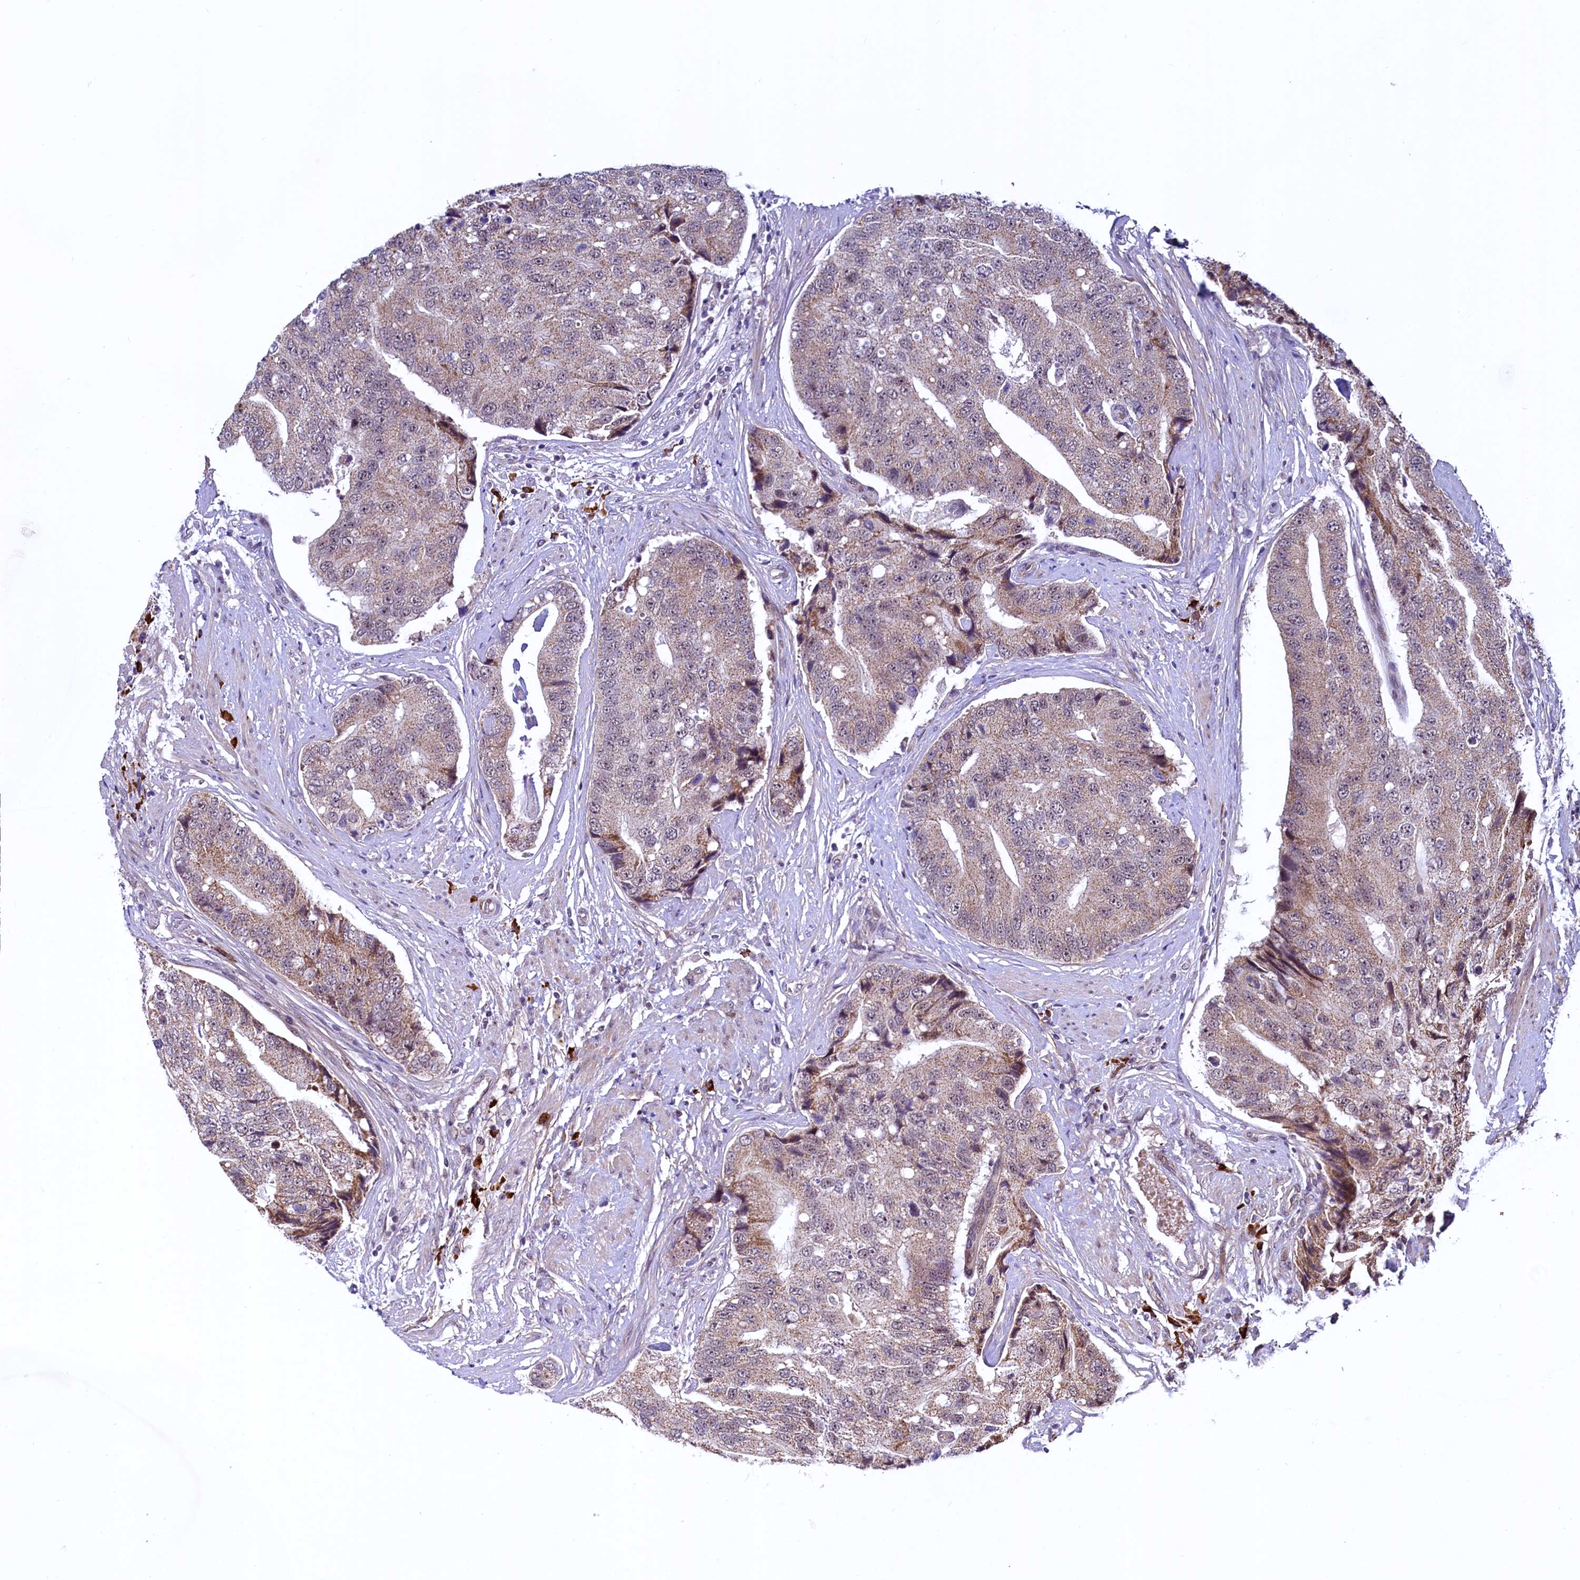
{"staining": {"intensity": "moderate", "quantity": ">75%", "location": "cytoplasmic/membranous"}, "tissue": "prostate cancer", "cell_type": "Tumor cells", "image_type": "cancer", "snomed": [{"axis": "morphology", "description": "Adenocarcinoma, High grade"}, {"axis": "topography", "description": "Prostate"}], "caption": "Immunohistochemical staining of human prostate adenocarcinoma (high-grade) reveals medium levels of moderate cytoplasmic/membranous protein staining in about >75% of tumor cells. (Brightfield microscopy of DAB IHC at high magnification).", "gene": "RBFA", "patient": {"sex": "male", "age": 70}}